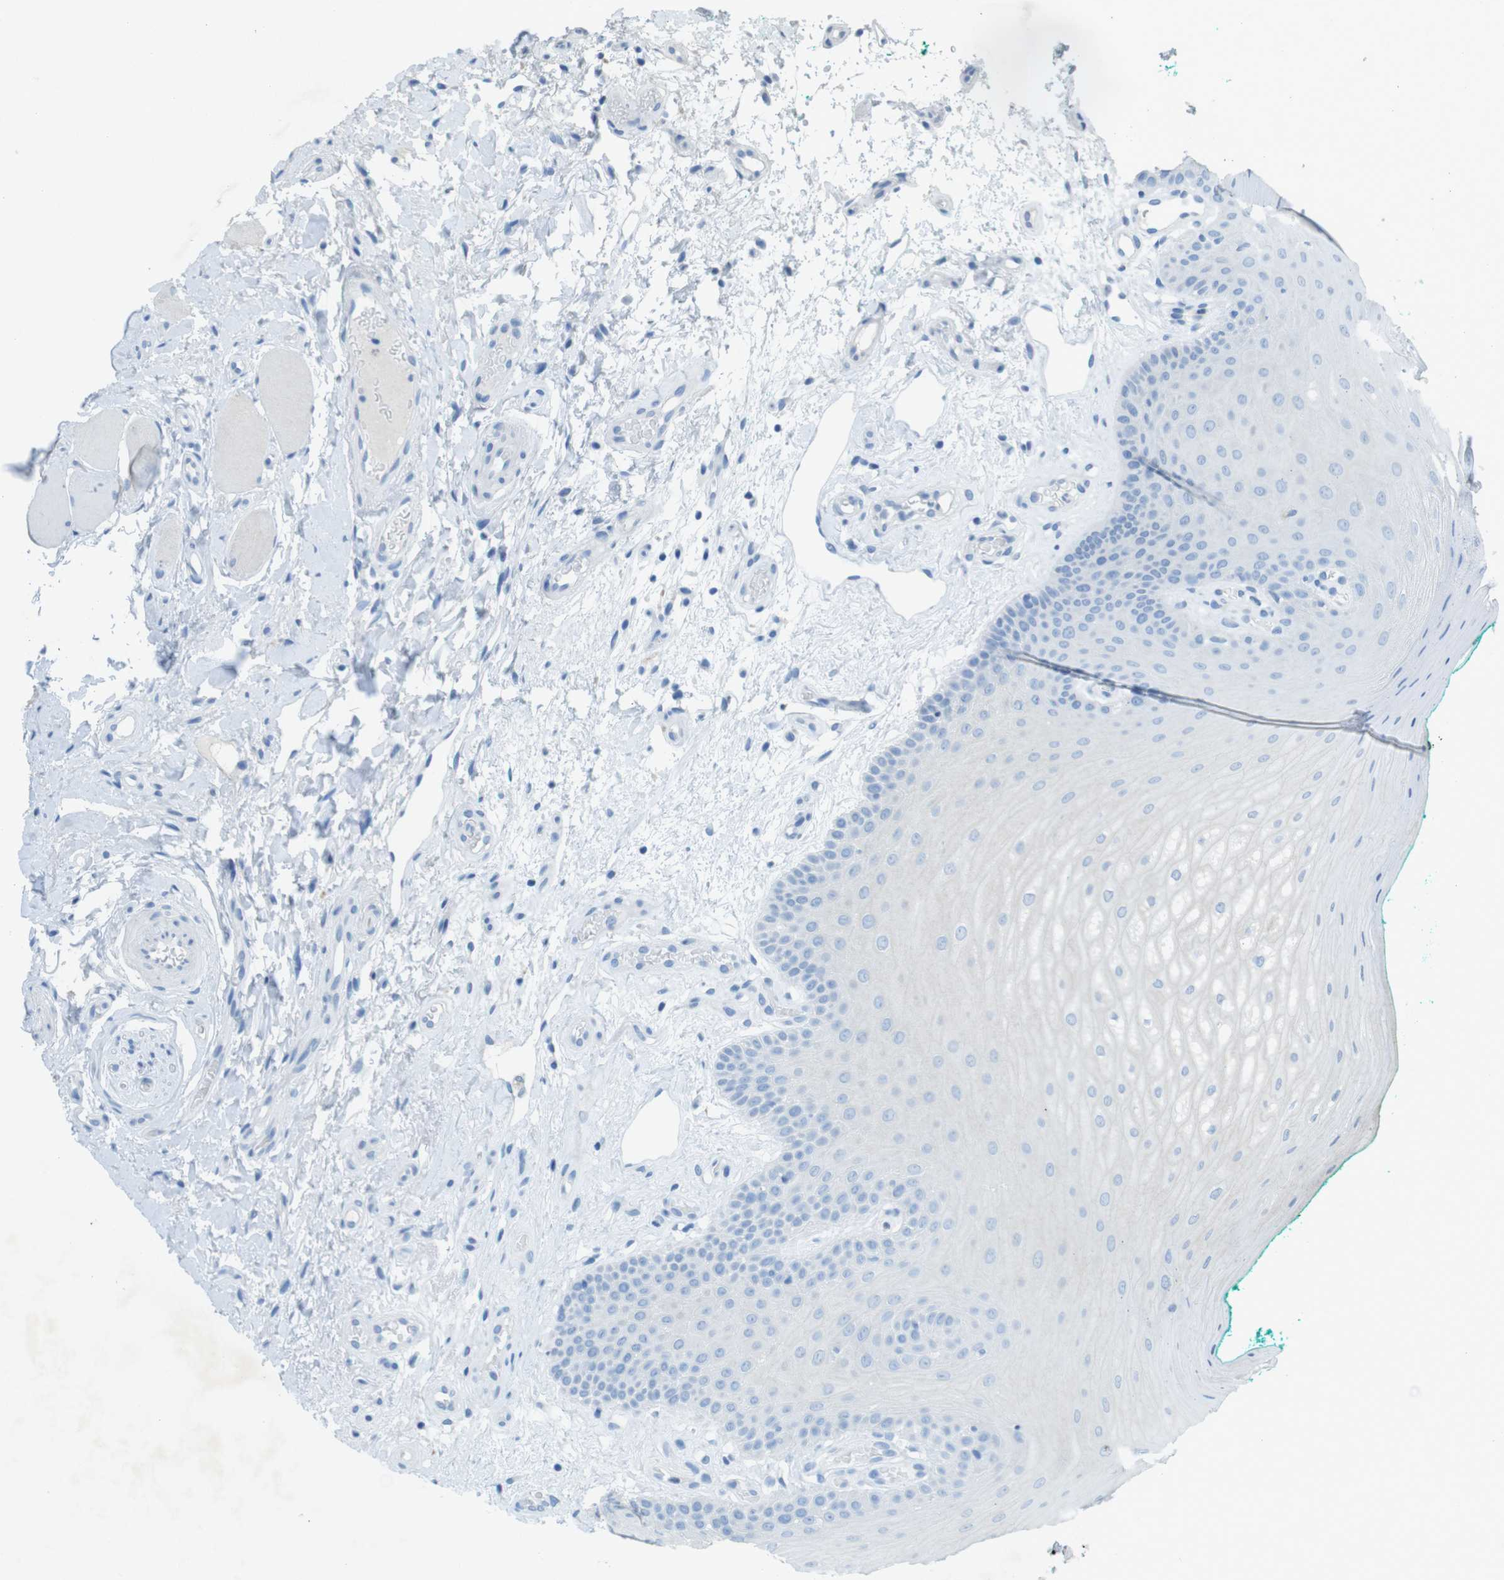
{"staining": {"intensity": "negative", "quantity": "none", "location": "none"}, "tissue": "oral mucosa", "cell_type": "Squamous epithelial cells", "image_type": "normal", "snomed": [{"axis": "morphology", "description": "Normal tissue, NOS"}, {"axis": "topography", "description": "Skeletal muscle"}, {"axis": "topography", "description": "Oral tissue"}], "caption": "High power microscopy histopathology image of an IHC image of normal oral mucosa, revealing no significant positivity in squamous epithelial cells.", "gene": "CD320", "patient": {"sex": "male", "age": 58}}